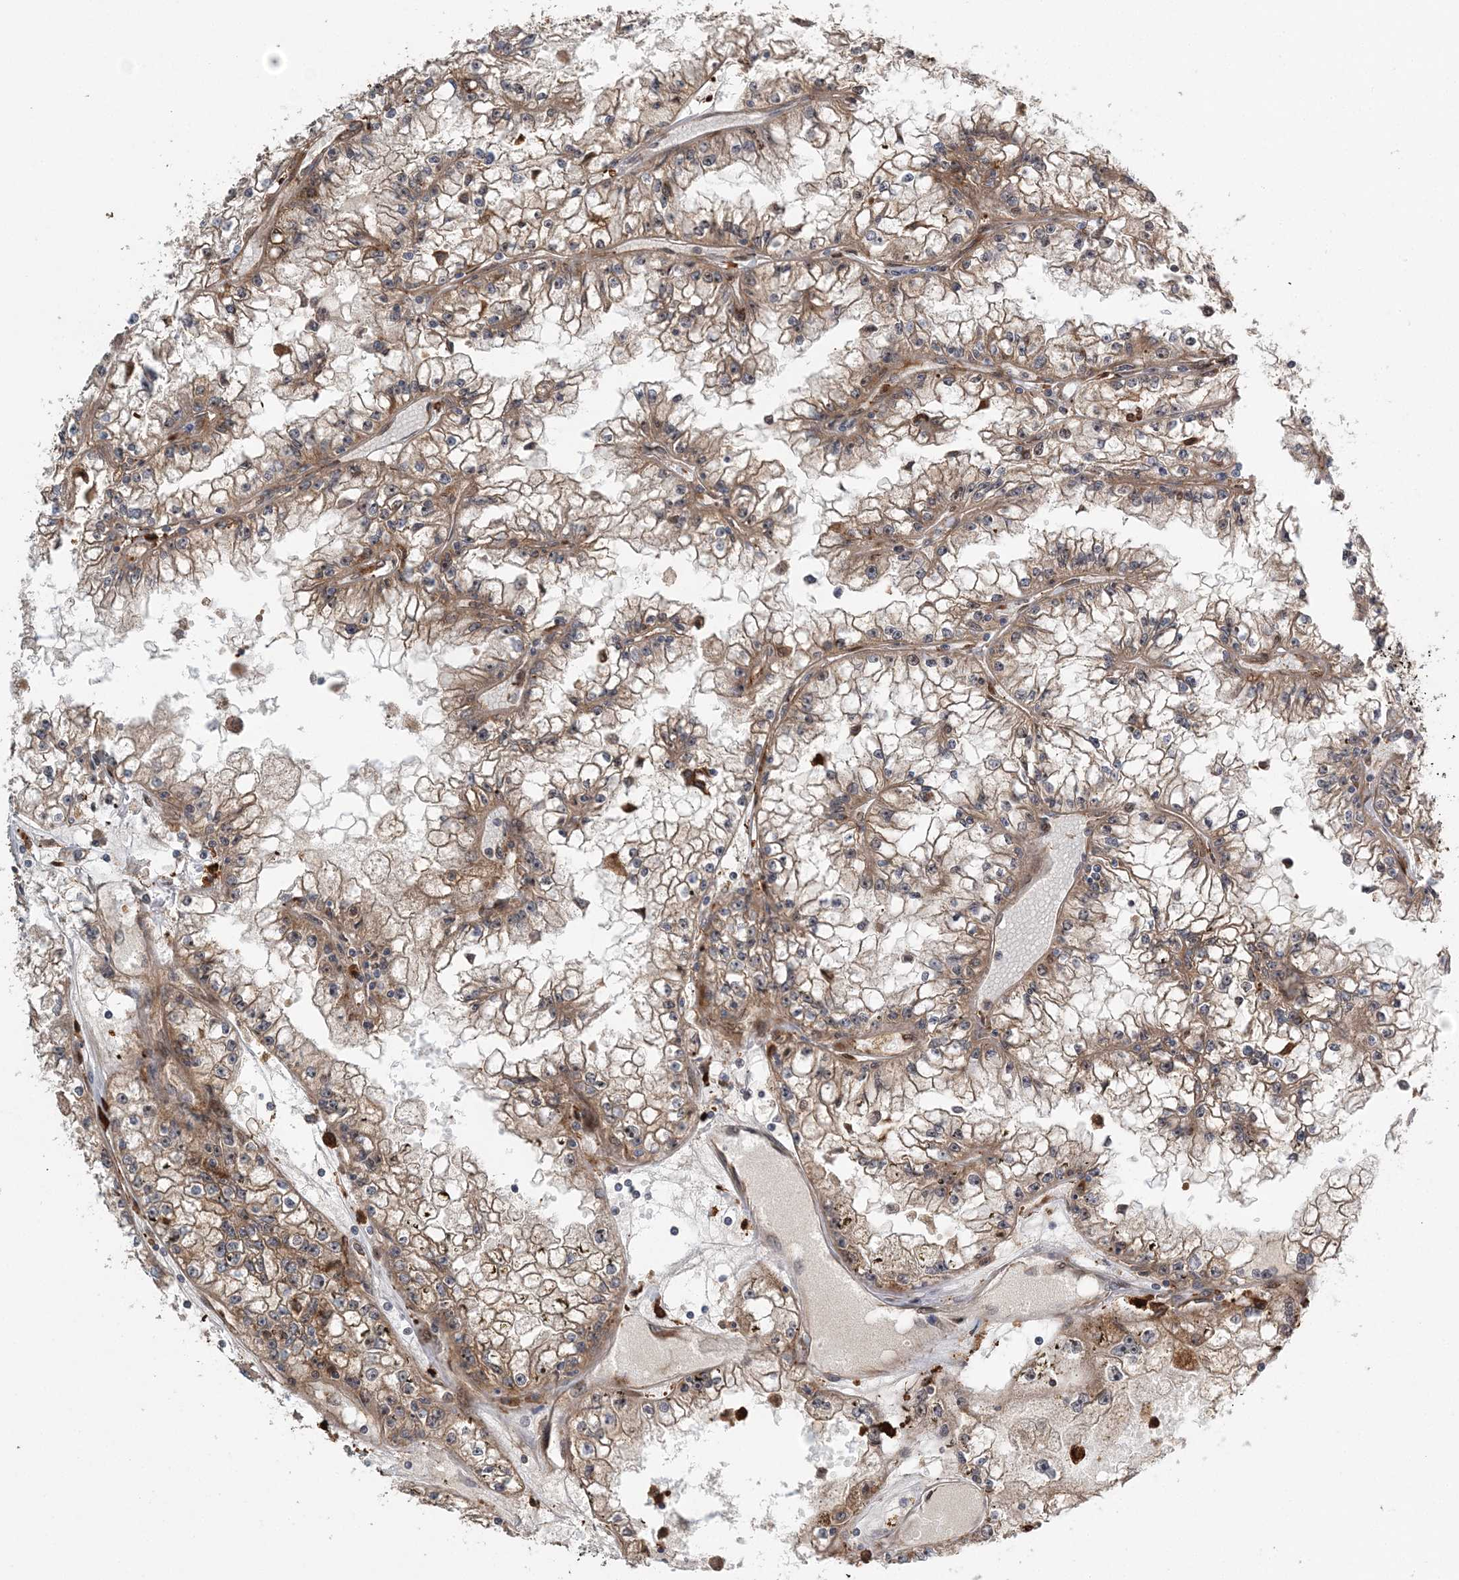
{"staining": {"intensity": "moderate", "quantity": ">75%", "location": "cytoplasmic/membranous,nuclear"}, "tissue": "renal cancer", "cell_type": "Tumor cells", "image_type": "cancer", "snomed": [{"axis": "morphology", "description": "Adenocarcinoma, NOS"}, {"axis": "topography", "description": "Kidney"}], "caption": "Tumor cells exhibit medium levels of moderate cytoplasmic/membranous and nuclear positivity in approximately >75% of cells in human adenocarcinoma (renal). (IHC, brightfield microscopy, high magnification).", "gene": "UBTD2", "patient": {"sex": "male", "age": 56}}